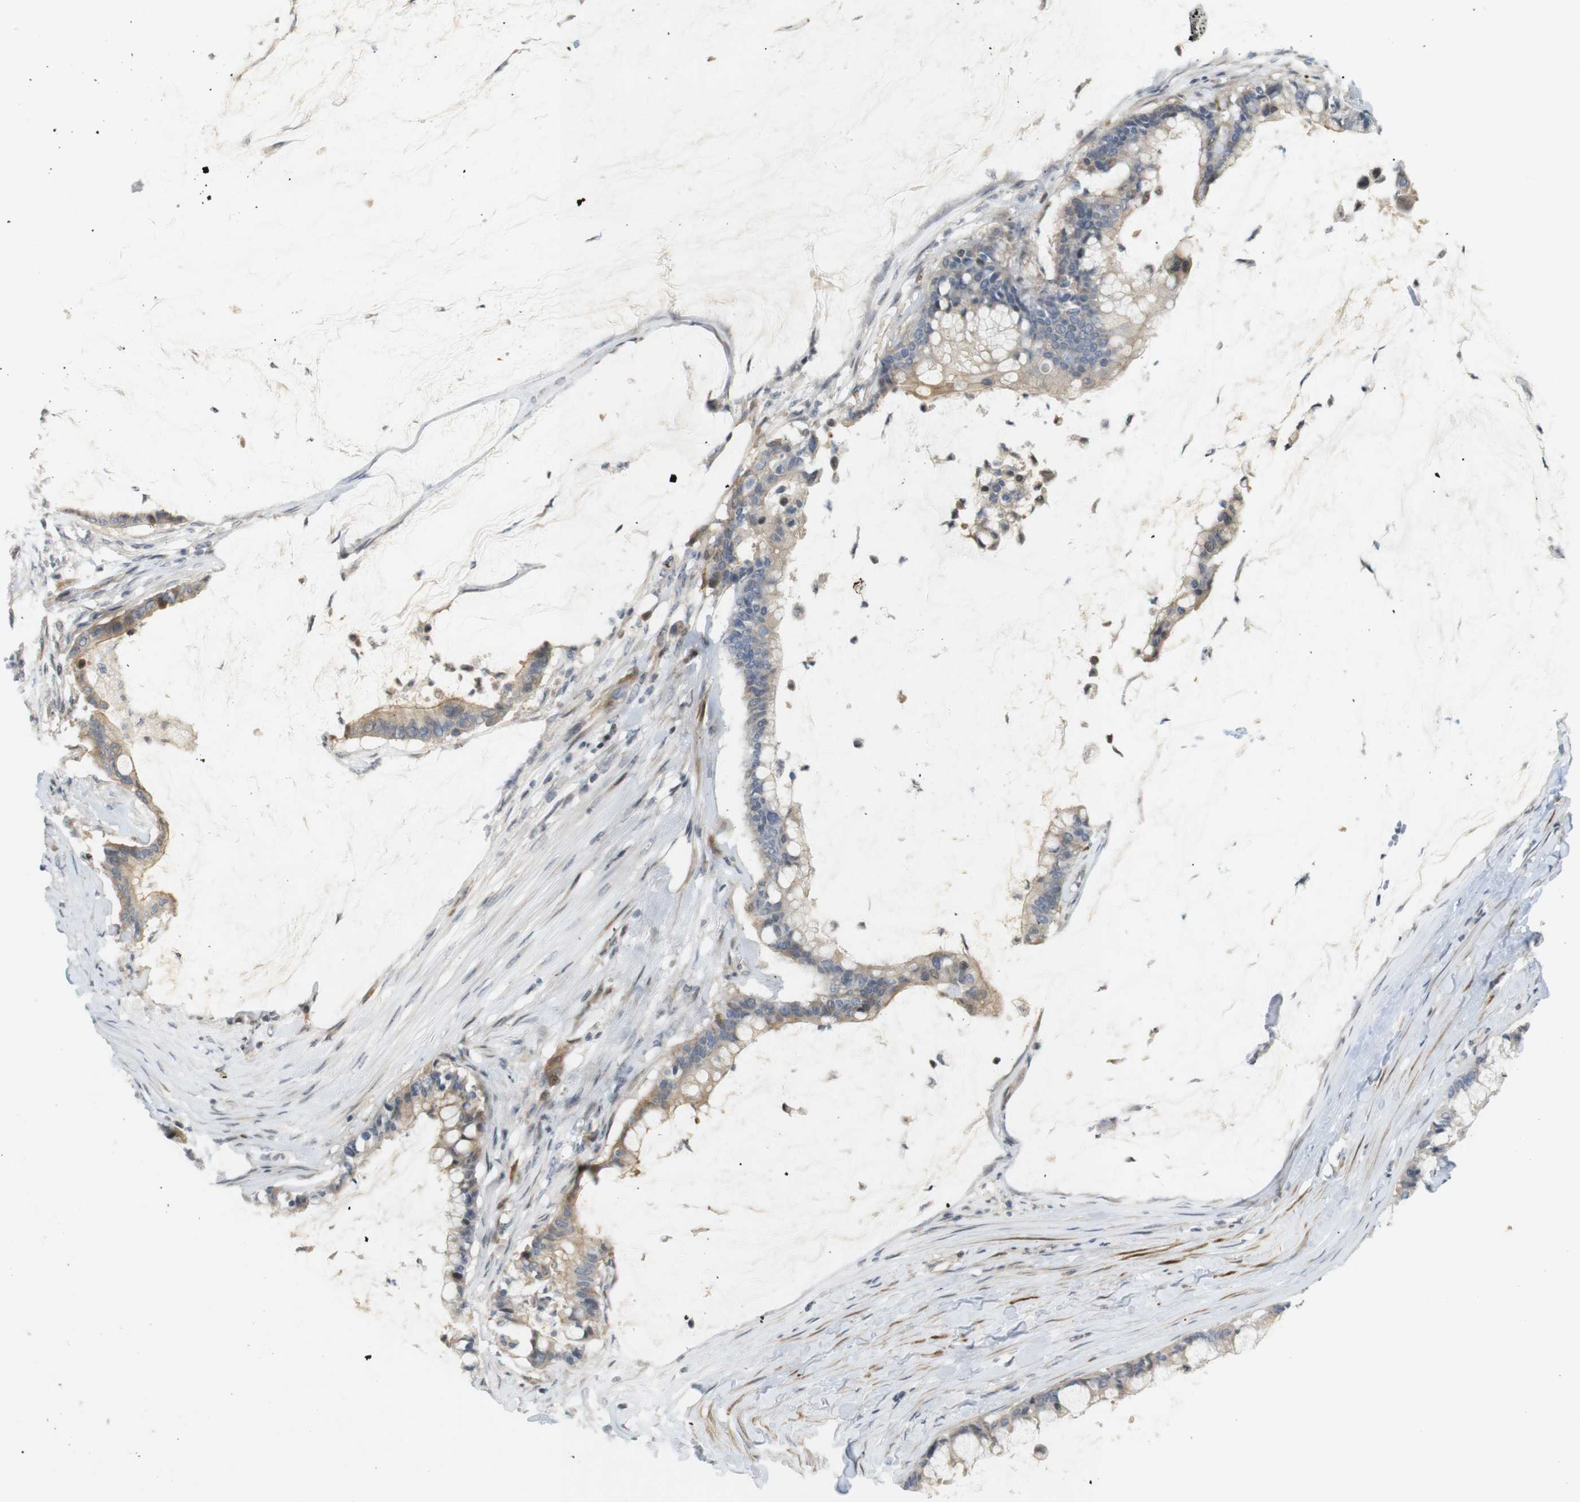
{"staining": {"intensity": "weak", "quantity": "25%-75%", "location": "cytoplasmic/membranous"}, "tissue": "pancreatic cancer", "cell_type": "Tumor cells", "image_type": "cancer", "snomed": [{"axis": "morphology", "description": "Adenocarcinoma, NOS"}, {"axis": "topography", "description": "Pancreas"}], "caption": "Pancreatic adenocarcinoma tissue shows weak cytoplasmic/membranous positivity in approximately 25%-75% of tumor cells", "gene": "PPP1R14A", "patient": {"sex": "male", "age": 41}}